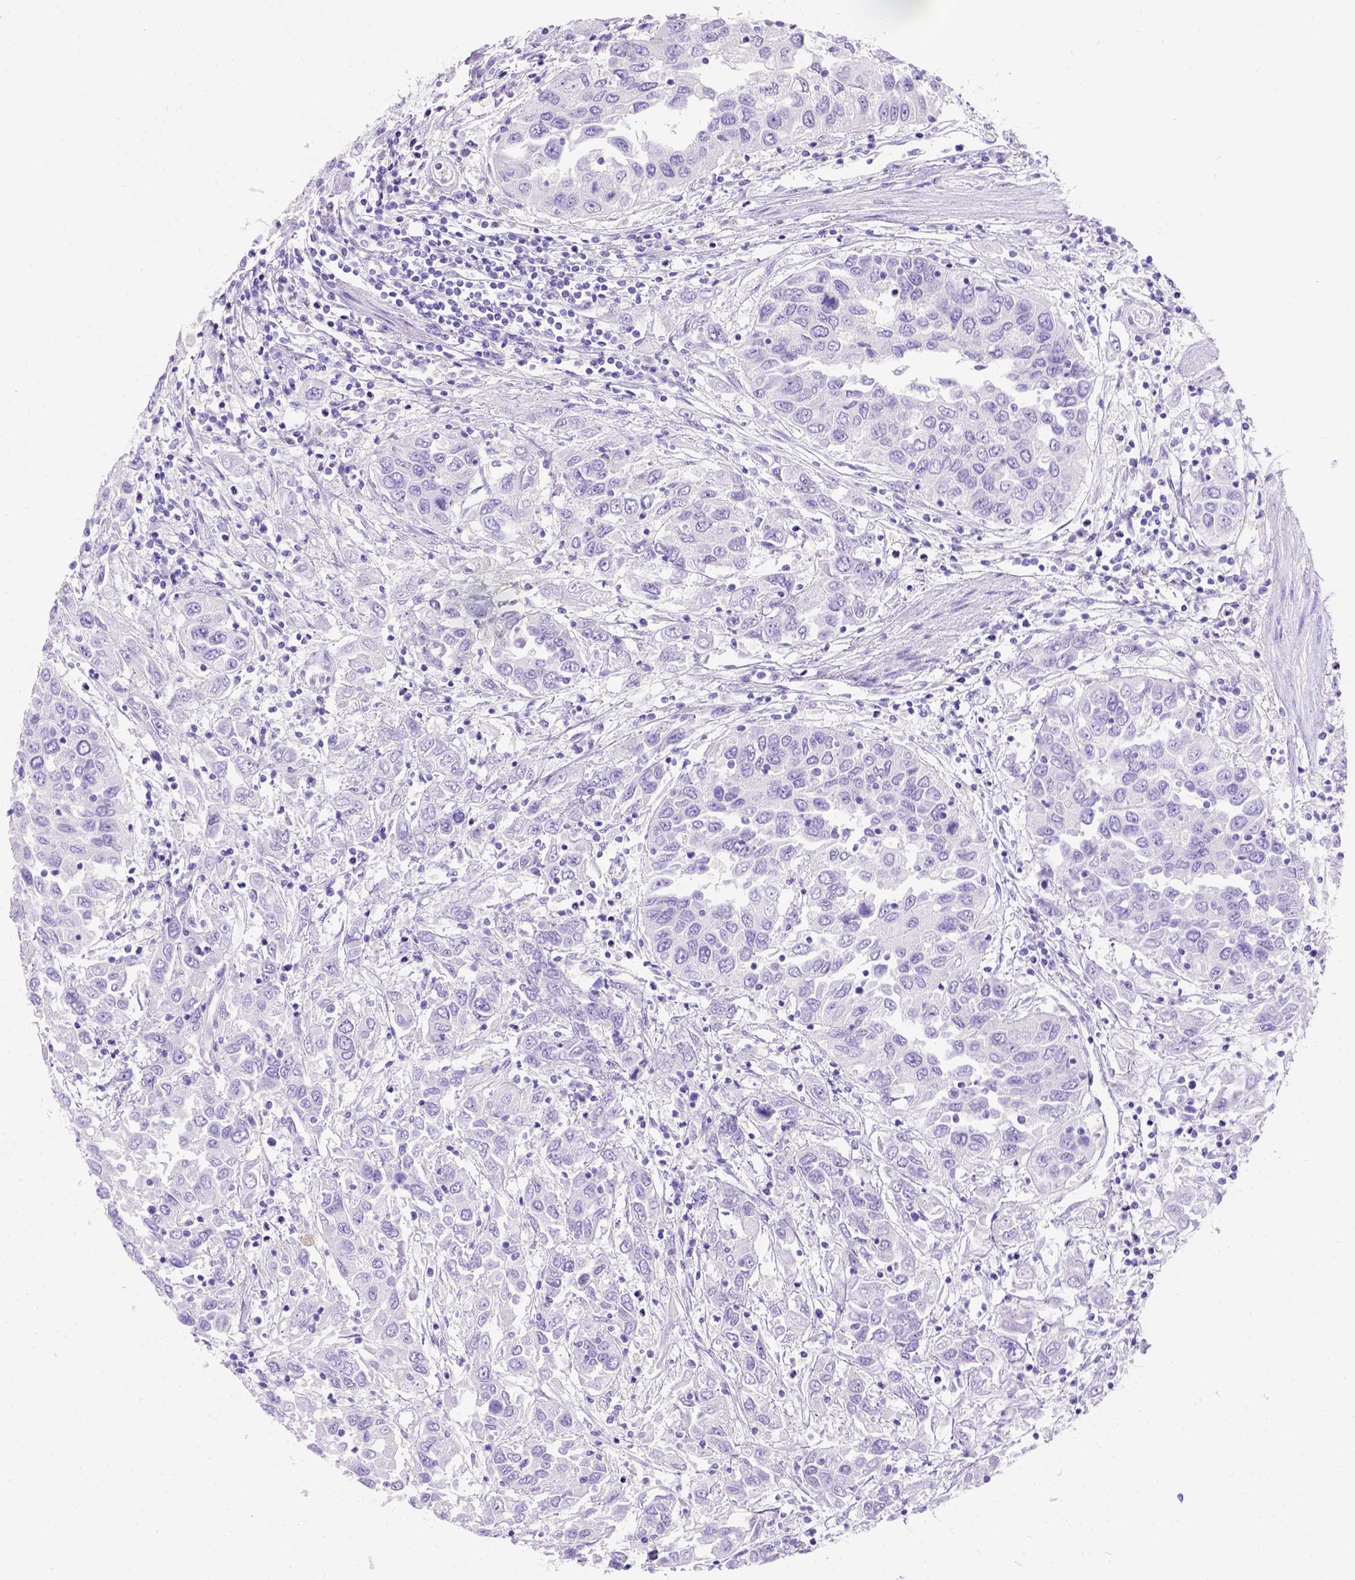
{"staining": {"intensity": "negative", "quantity": "none", "location": "none"}, "tissue": "urothelial cancer", "cell_type": "Tumor cells", "image_type": "cancer", "snomed": [{"axis": "morphology", "description": "Urothelial carcinoma, High grade"}, {"axis": "topography", "description": "Urinary bladder"}], "caption": "This is a micrograph of IHC staining of high-grade urothelial carcinoma, which shows no positivity in tumor cells.", "gene": "PHF7", "patient": {"sex": "male", "age": 76}}